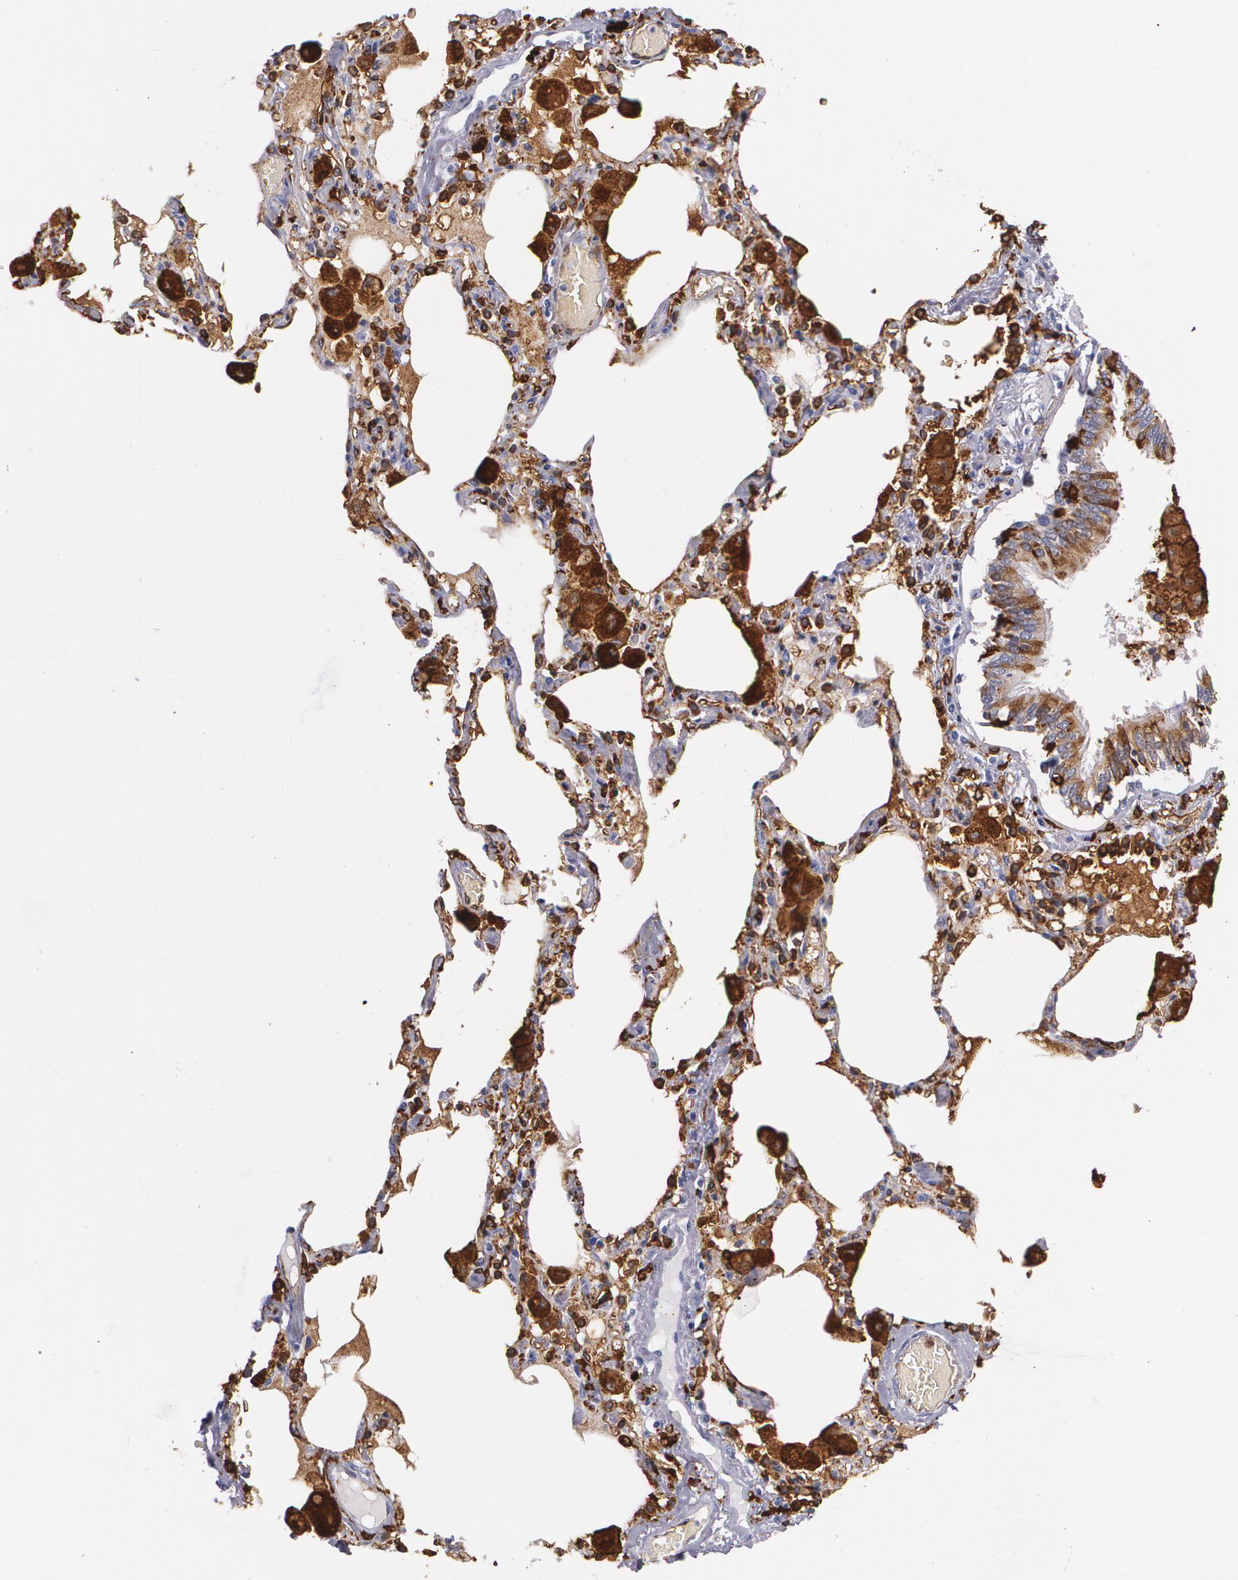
{"staining": {"intensity": "moderate", "quantity": "25%-75%", "location": "cytoplasmic/membranous"}, "tissue": "bronchus", "cell_type": "Respiratory epithelial cells", "image_type": "normal", "snomed": [{"axis": "morphology", "description": "Normal tissue, NOS"}, {"axis": "morphology", "description": "Squamous cell carcinoma, NOS"}, {"axis": "topography", "description": "Bronchus"}, {"axis": "topography", "description": "Lung"}], "caption": "Moderate cytoplasmic/membranous positivity is present in approximately 25%-75% of respiratory epithelial cells in benign bronchus.", "gene": "HLA", "patient": {"sex": "female", "age": 47}}